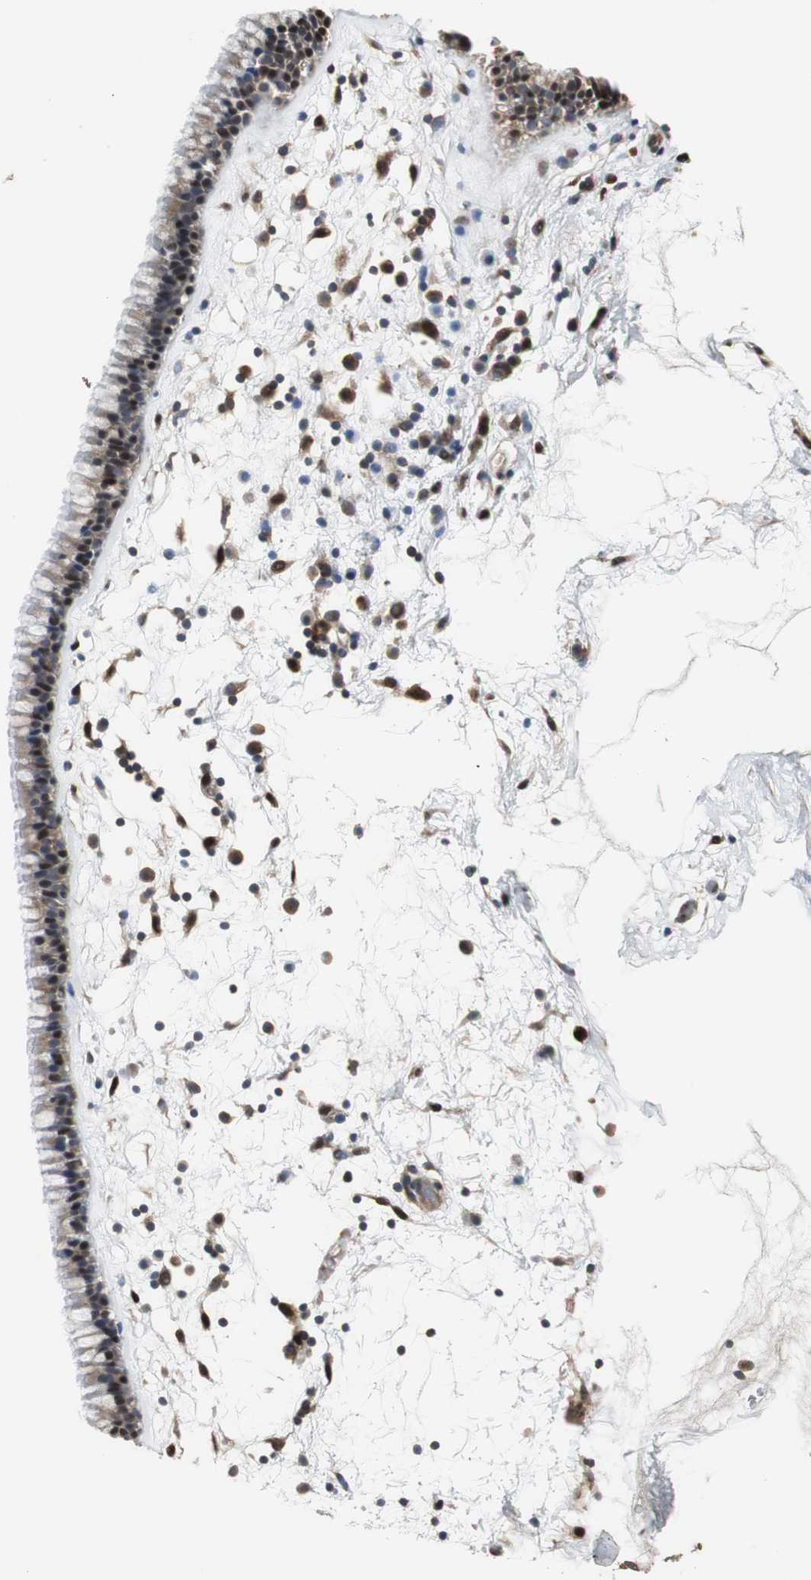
{"staining": {"intensity": "weak", "quantity": "25%-75%", "location": "cytoplasmic/membranous,nuclear"}, "tissue": "nasopharynx", "cell_type": "Respiratory epithelial cells", "image_type": "normal", "snomed": [{"axis": "morphology", "description": "Normal tissue, NOS"}, {"axis": "morphology", "description": "Inflammation, NOS"}, {"axis": "topography", "description": "Nasopharynx"}], "caption": "Immunohistochemical staining of normal nasopharynx displays 25%-75% levels of weak cytoplasmic/membranous,nuclear protein staining in about 25%-75% of respiratory epithelial cells.", "gene": "PFDN1", "patient": {"sex": "male", "age": 48}}